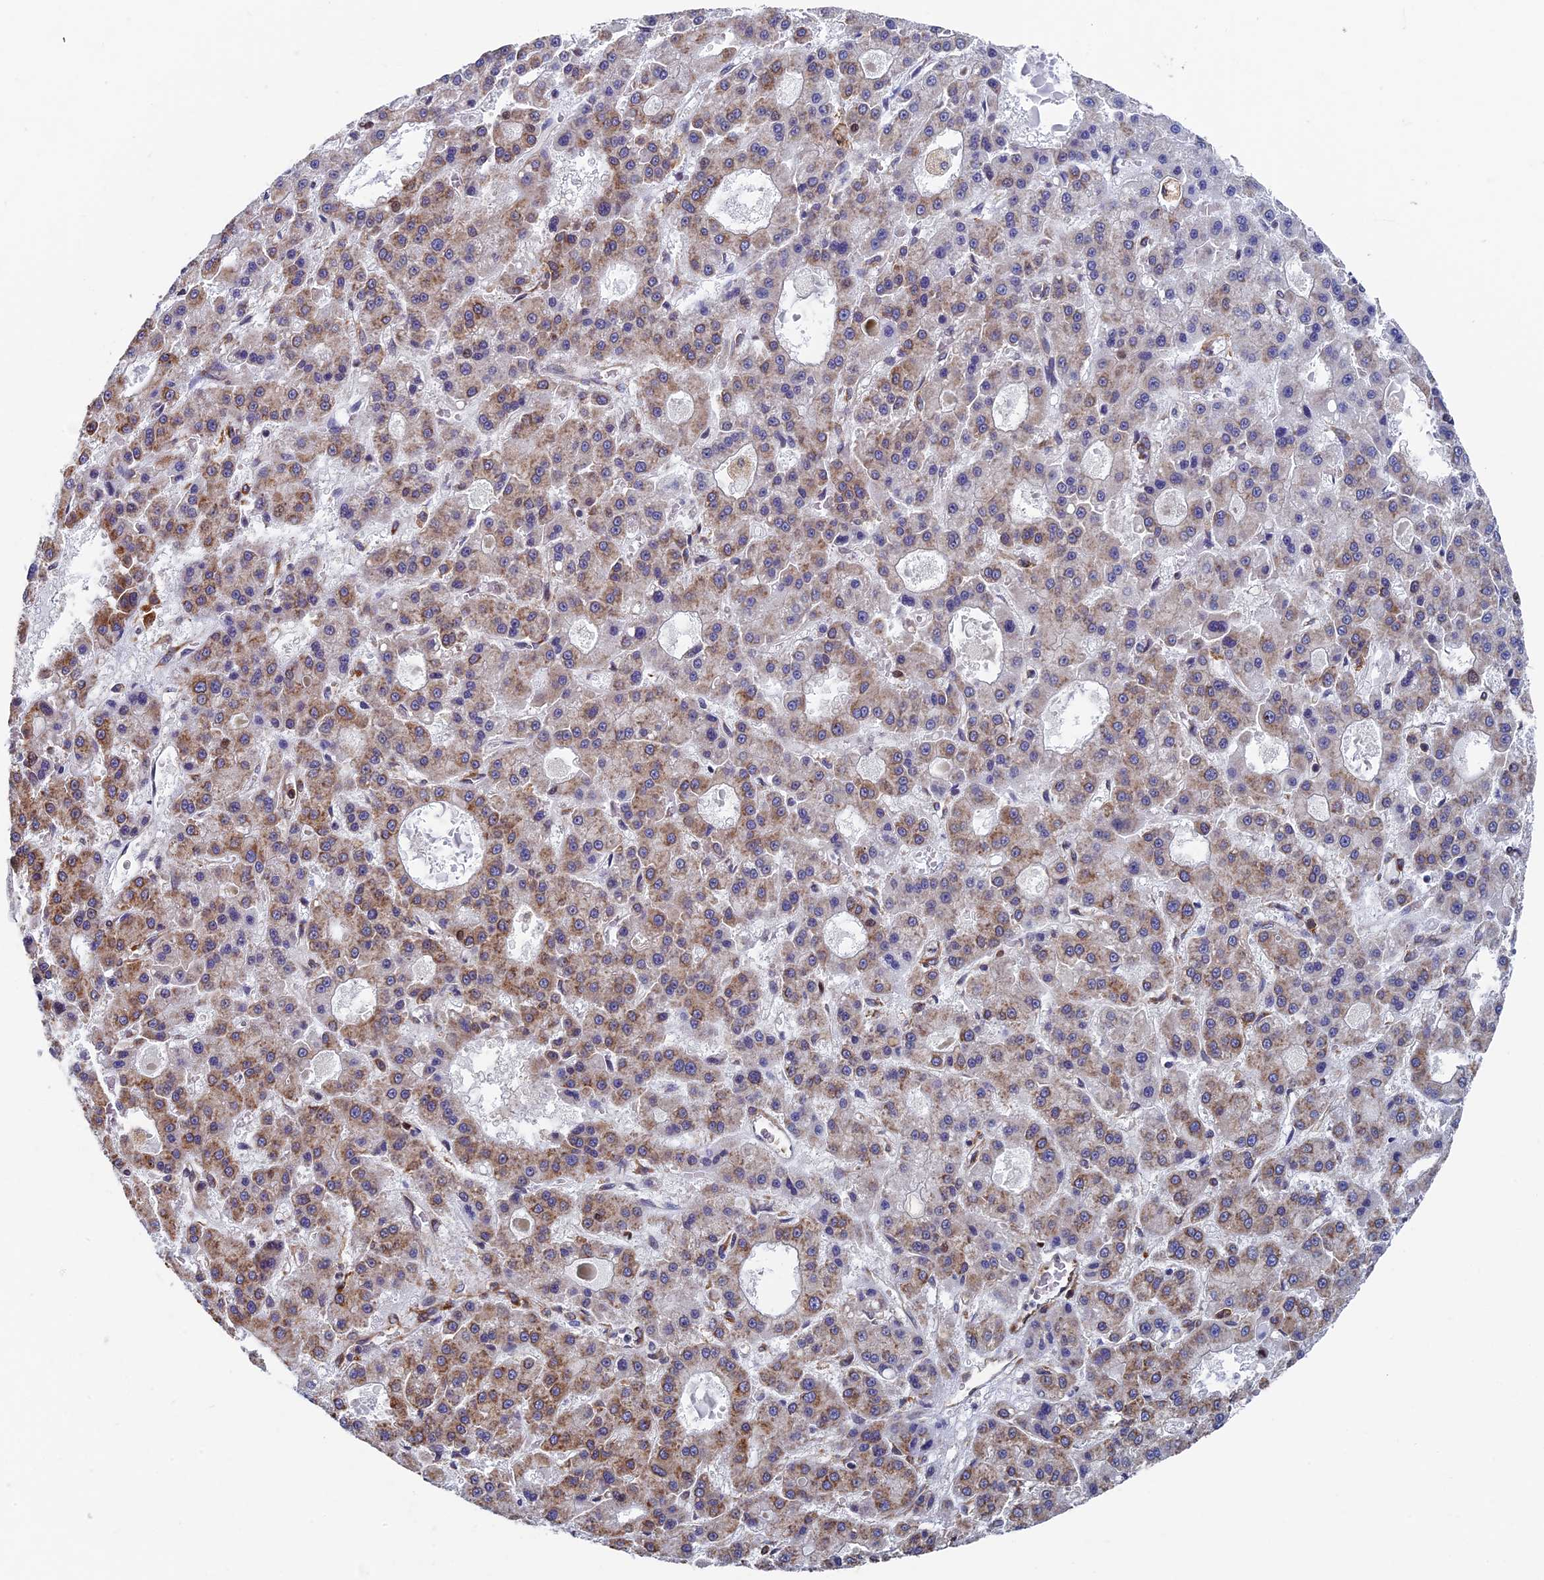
{"staining": {"intensity": "weak", "quantity": ">75%", "location": "cytoplasmic/membranous"}, "tissue": "liver cancer", "cell_type": "Tumor cells", "image_type": "cancer", "snomed": [{"axis": "morphology", "description": "Carcinoma, Hepatocellular, NOS"}, {"axis": "topography", "description": "Liver"}], "caption": "Human liver hepatocellular carcinoma stained with a protein marker displays weak staining in tumor cells.", "gene": "YBX1", "patient": {"sex": "male", "age": 70}}